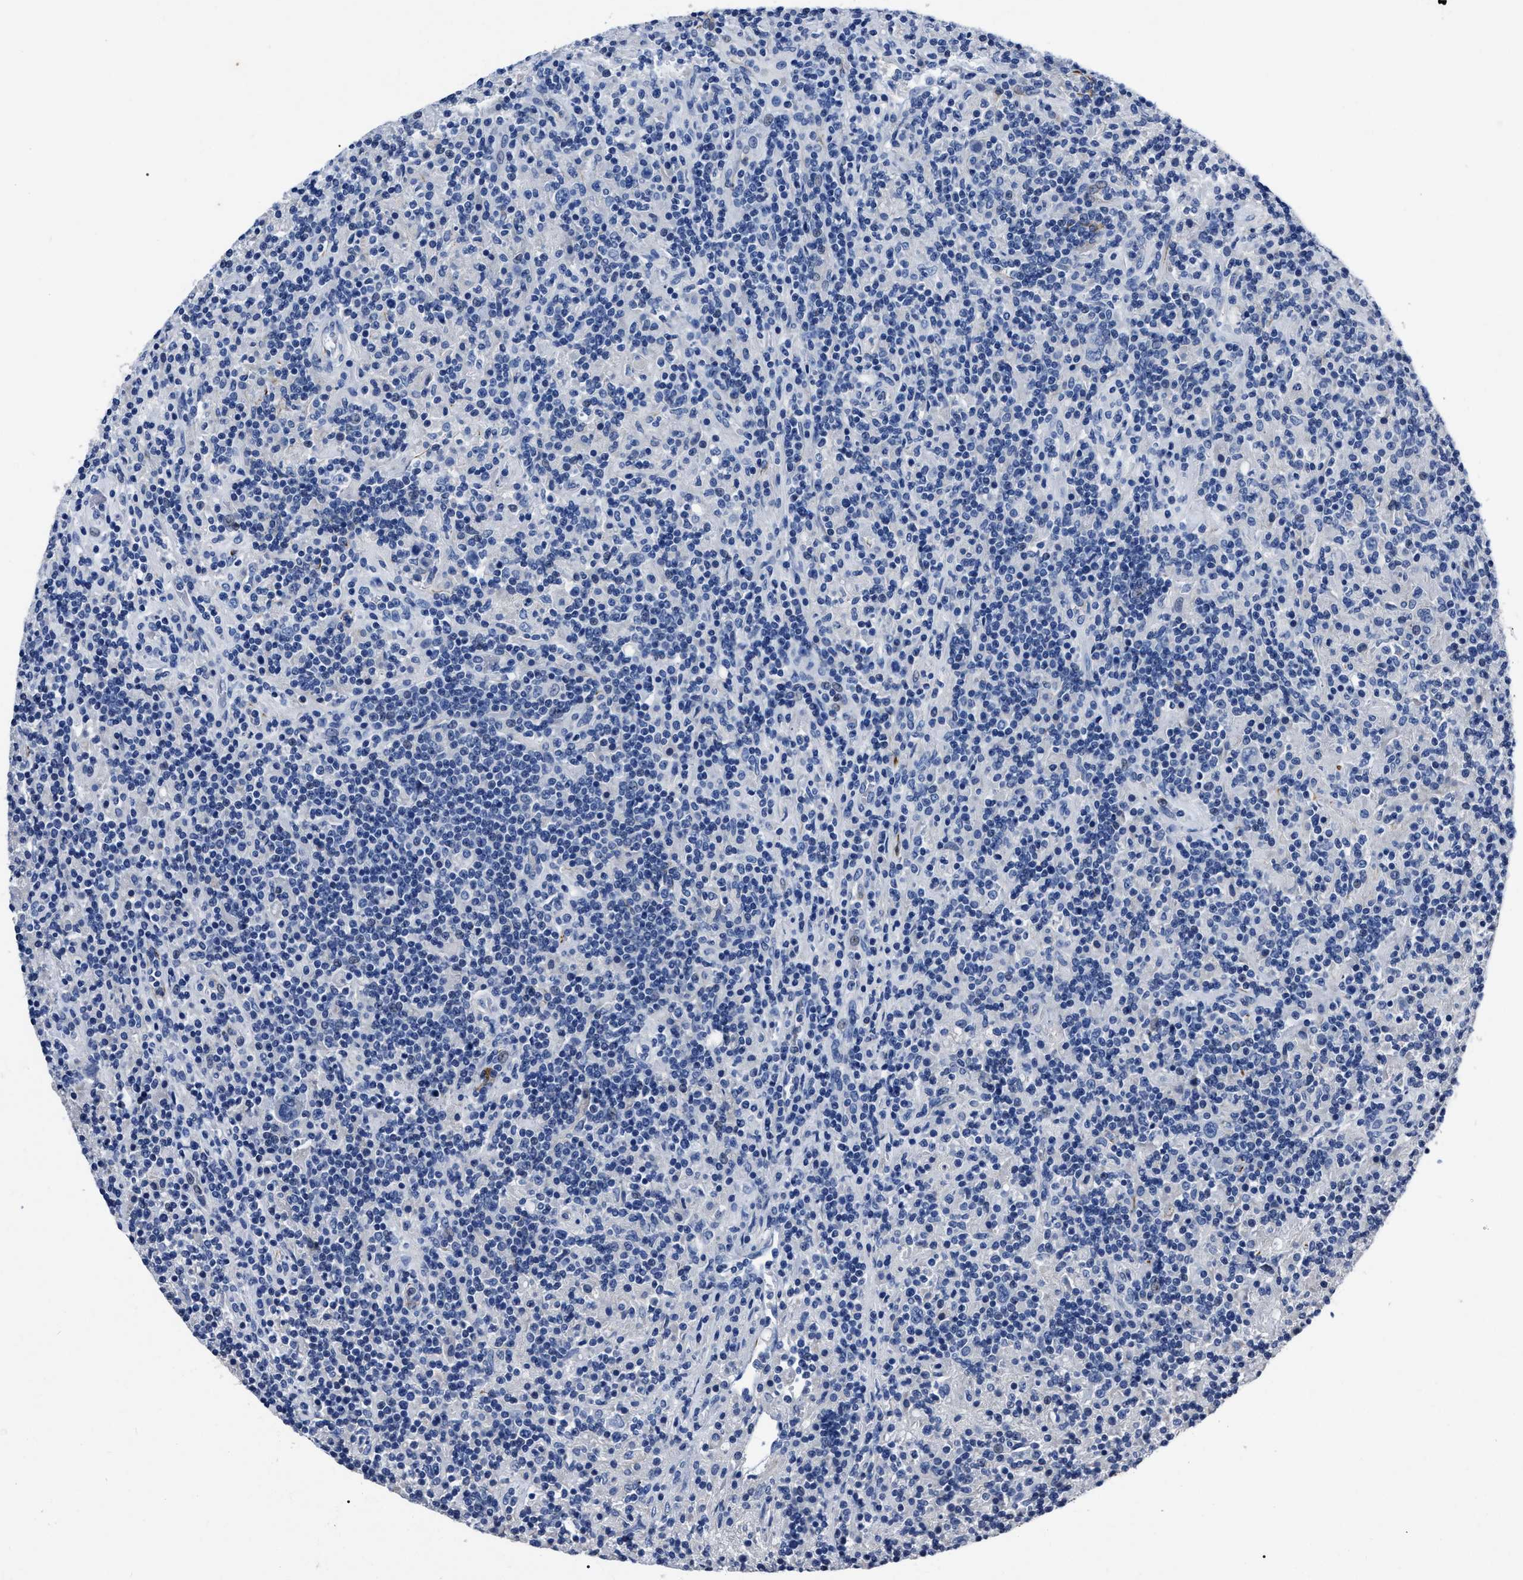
{"staining": {"intensity": "negative", "quantity": "none", "location": "none"}, "tissue": "lymphoma", "cell_type": "Tumor cells", "image_type": "cancer", "snomed": [{"axis": "morphology", "description": "Hodgkin's disease, NOS"}, {"axis": "topography", "description": "Lymph node"}], "caption": "IHC of human Hodgkin's disease shows no positivity in tumor cells.", "gene": "OR10G3", "patient": {"sex": "male", "age": 70}}